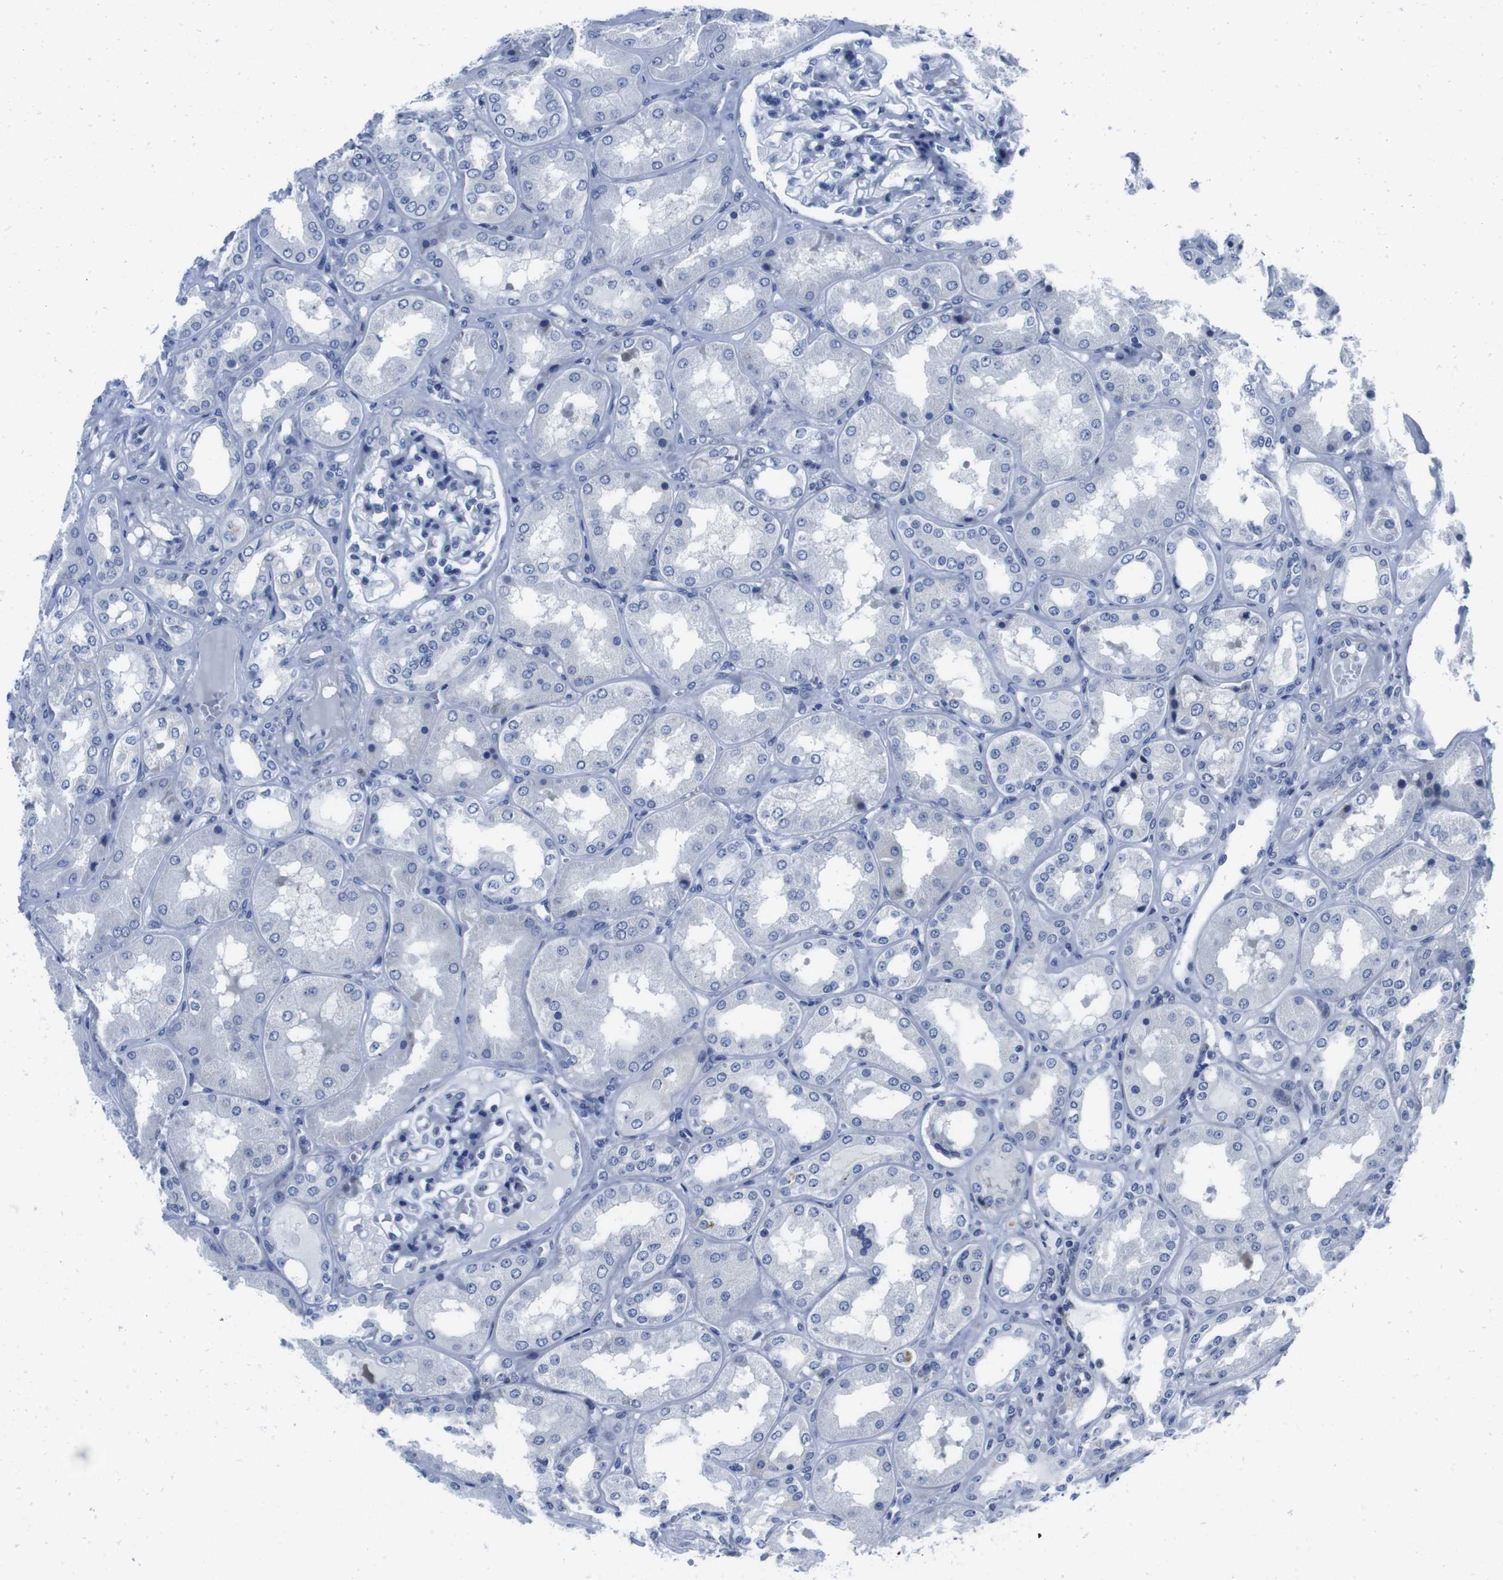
{"staining": {"intensity": "negative", "quantity": "none", "location": "none"}, "tissue": "kidney", "cell_type": "Cells in glomeruli", "image_type": "normal", "snomed": [{"axis": "morphology", "description": "Normal tissue, NOS"}, {"axis": "topography", "description": "Kidney"}], "caption": "Immunohistochemistry (IHC) micrograph of normal kidney stained for a protein (brown), which exhibits no expression in cells in glomeruli. (Stains: DAB immunohistochemistry with hematoxylin counter stain, Microscopy: brightfield microscopy at high magnification).", "gene": "EIF4A1", "patient": {"sex": "female", "age": 56}}